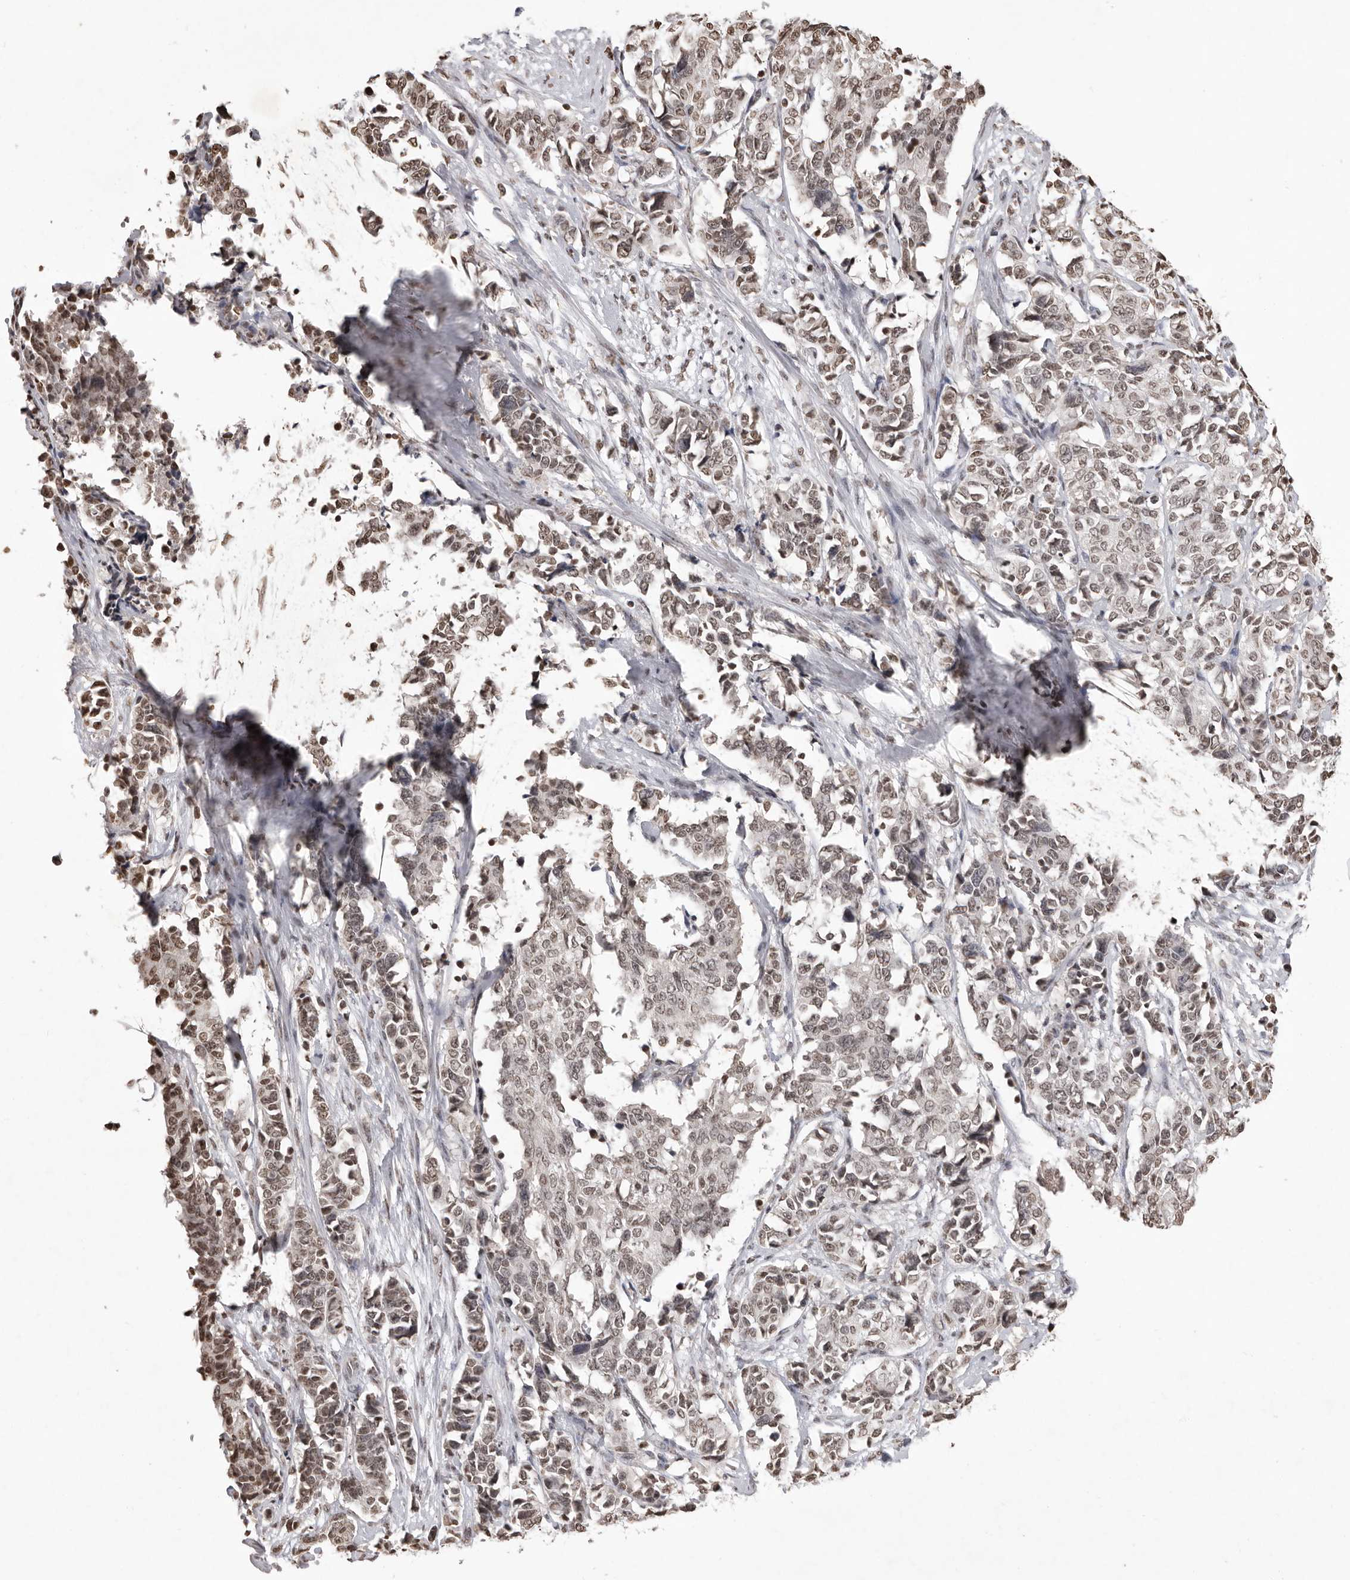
{"staining": {"intensity": "weak", "quantity": ">75%", "location": "nuclear"}, "tissue": "cervical cancer", "cell_type": "Tumor cells", "image_type": "cancer", "snomed": [{"axis": "morphology", "description": "Normal tissue, NOS"}, {"axis": "morphology", "description": "Squamous cell carcinoma, NOS"}, {"axis": "topography", "description": "Cervix"}], "caption": "Human cervical cancer stained with a brown dye exhibits weak nuclear positive expression in about >75% of tumor cells.", "gene": "WDR45", "patient": {"sex": "female", "age": 35}}